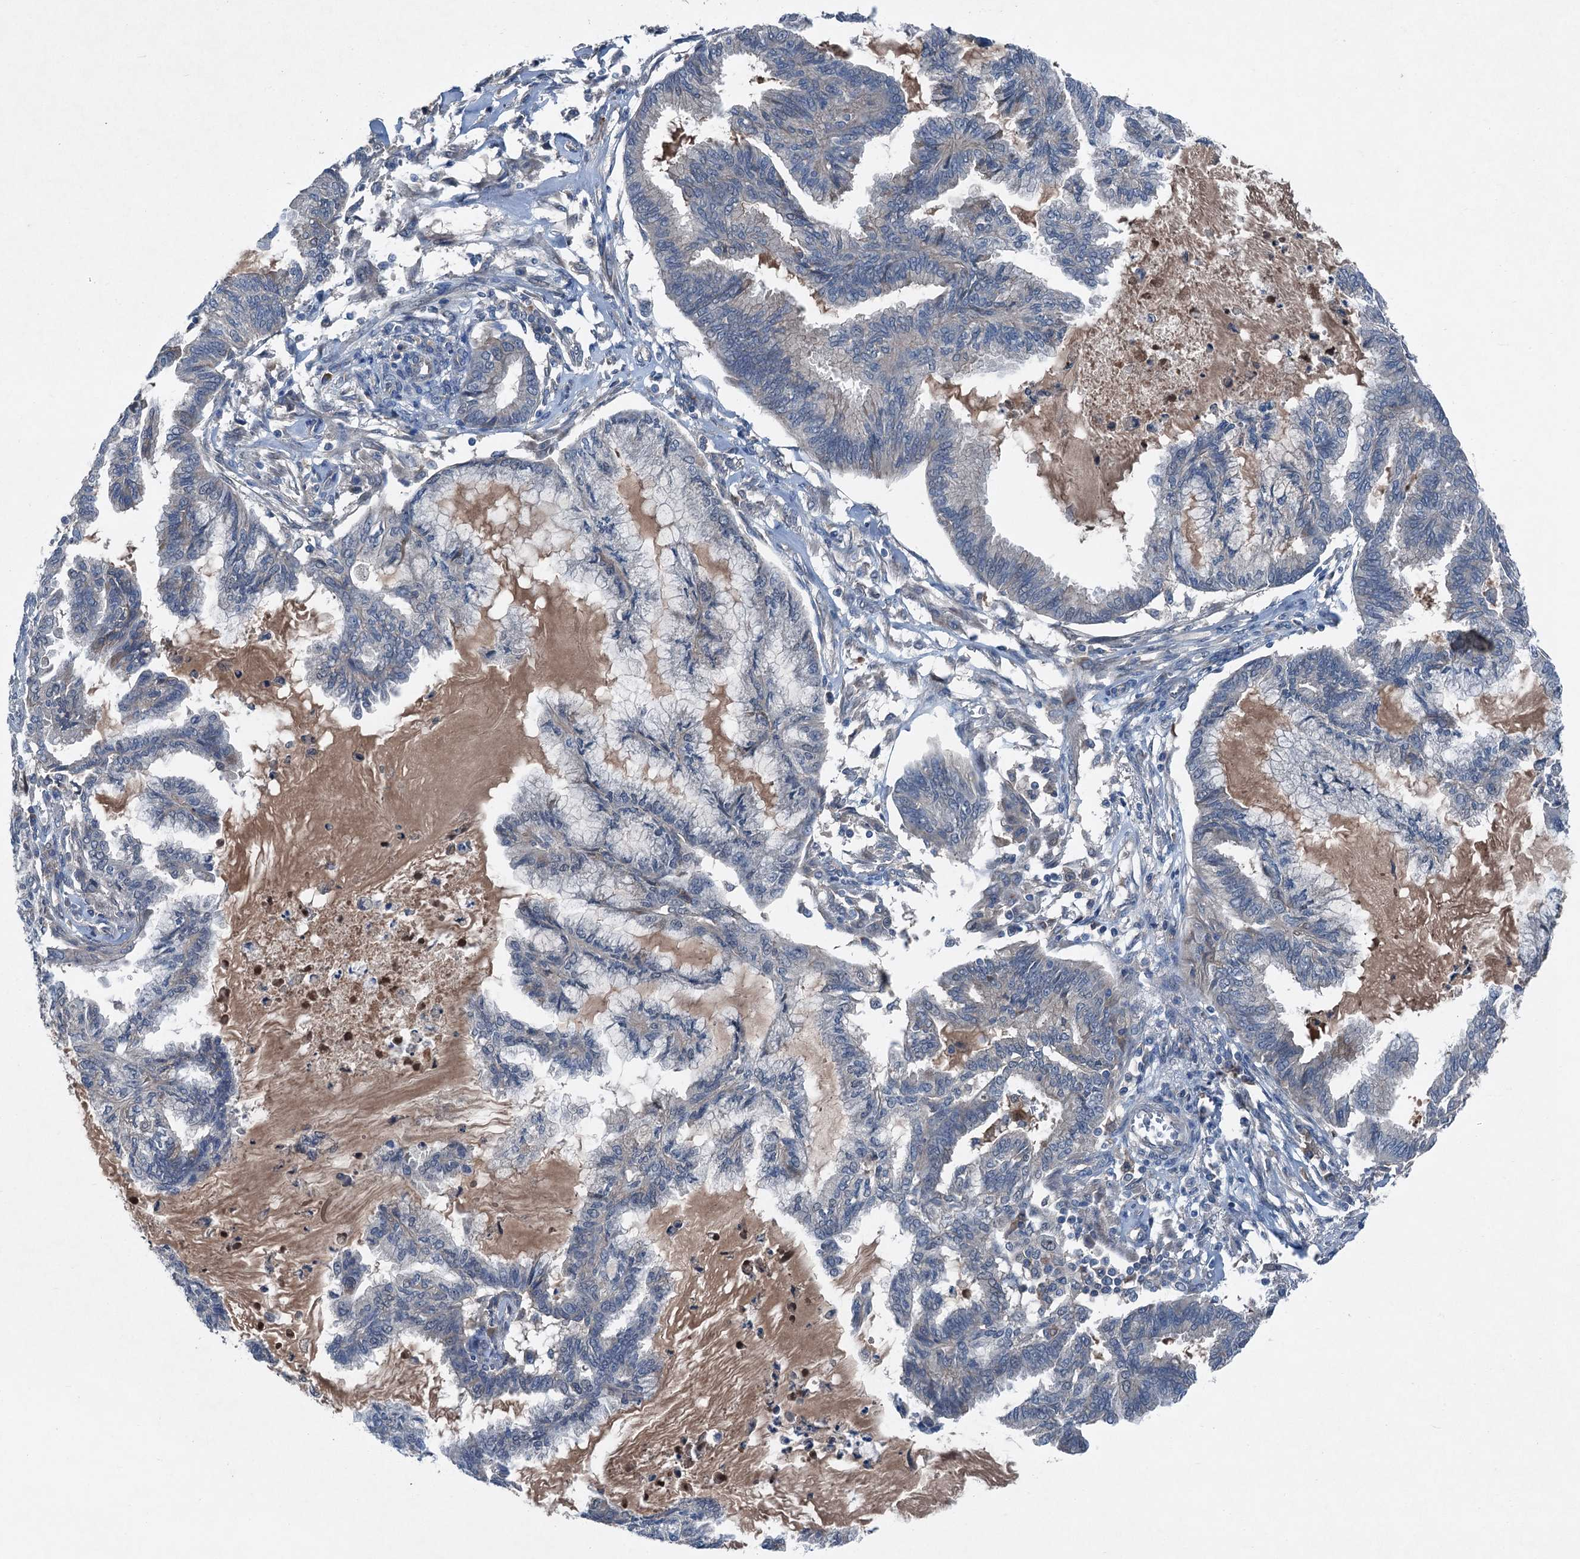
{"staining": {"intensity": "negative", "quantity": "none", "location": "none"}, "tissue": "endometrial cancer", "cell_type": "Tumor cells", "image_type": "cancer", "snomed": [{"axis": "morphology", "description": "Adenocarcinoma, NOS"}, {"axis": "topography", "description": "Endometrium"}], "caption": "An image of human endometrial adenocarcinoma is negative for staining in tumor cells.", "gene": "SLC2A10", "patient": {"sex": "female", "age": 86}}